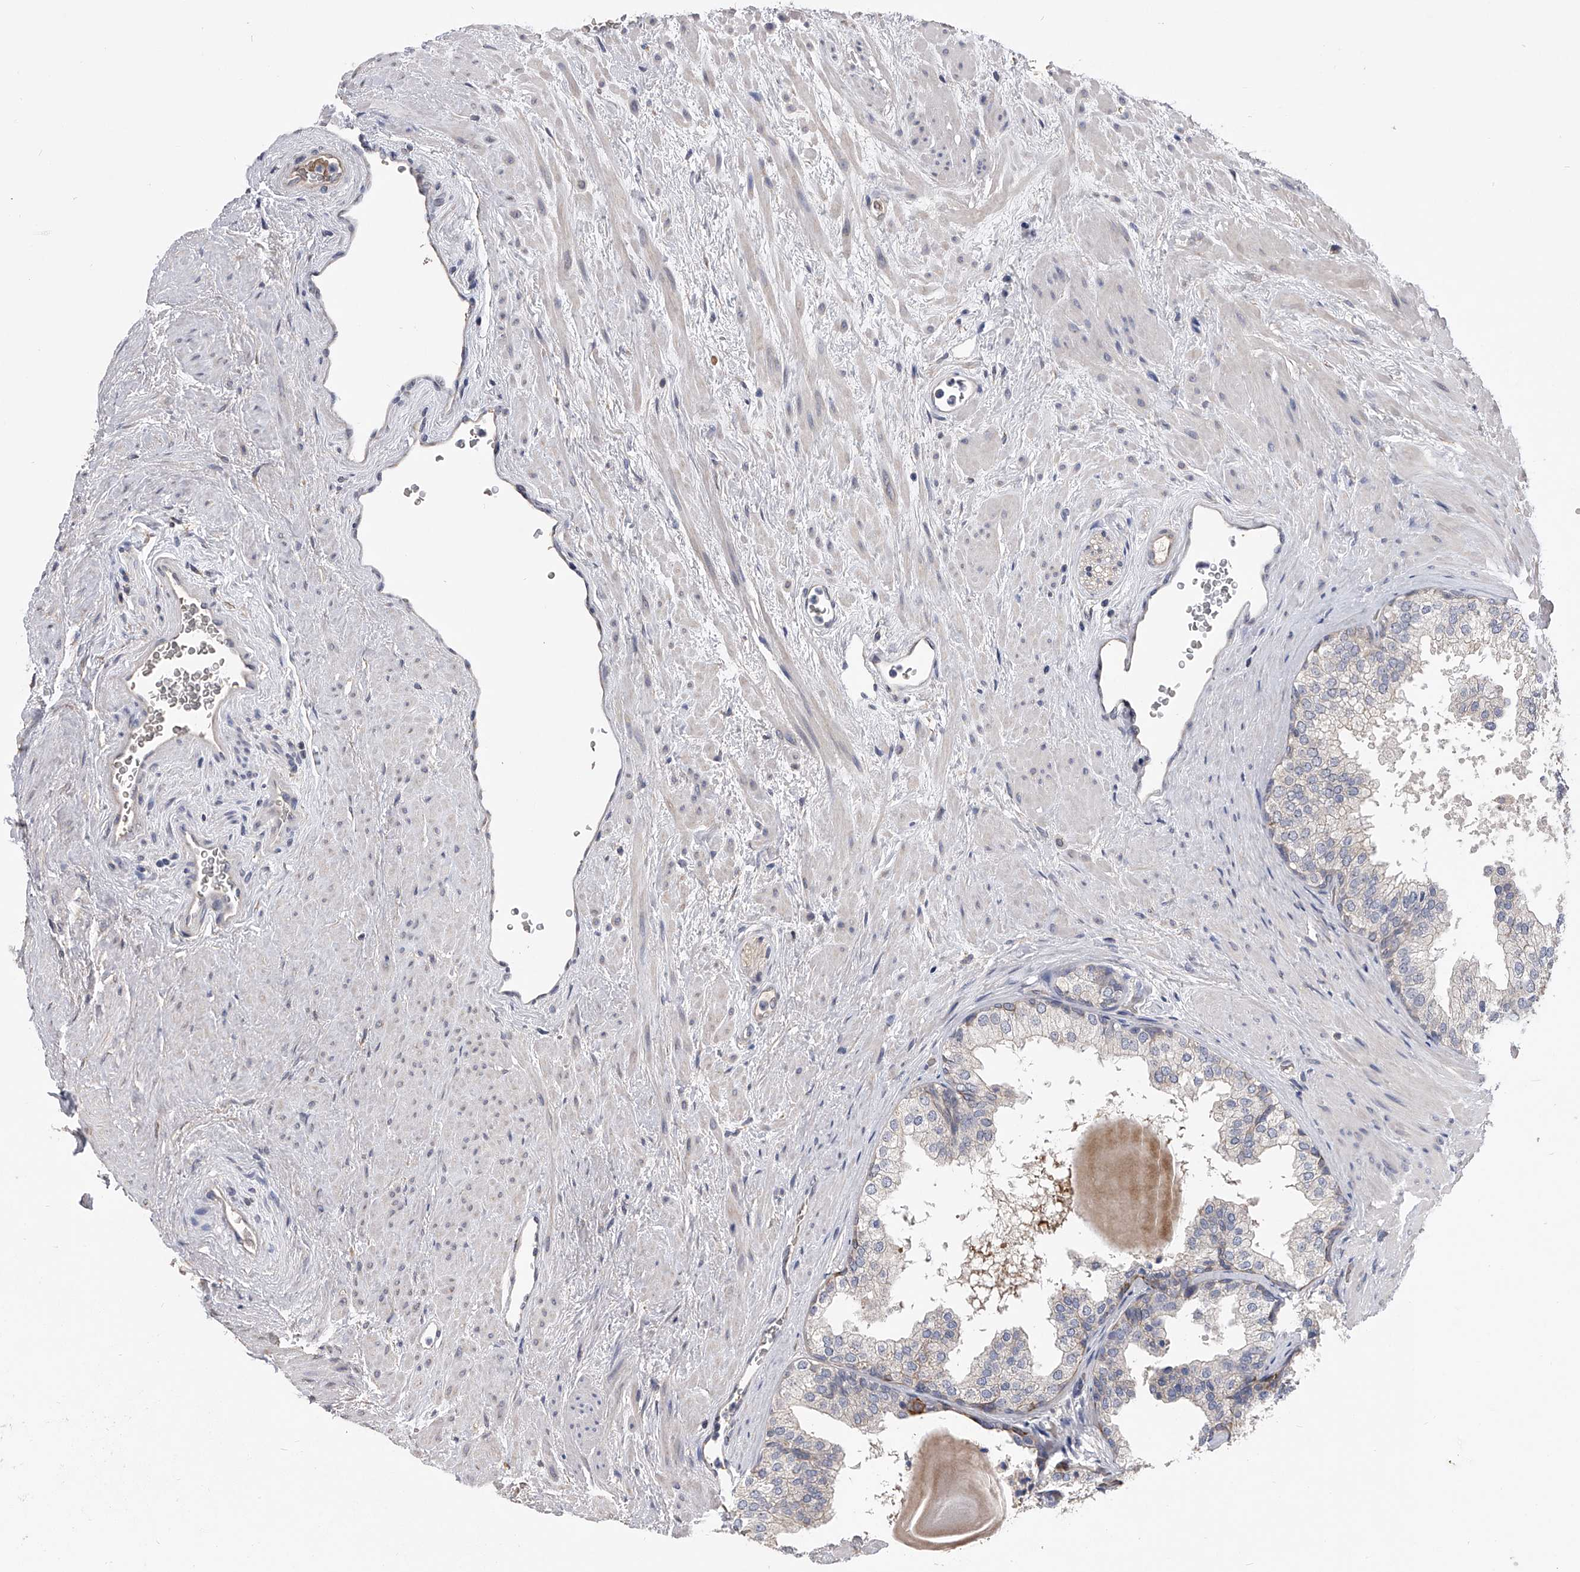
{"staining": {"intensity": "negative", "quantity": "none", "location": "none"}, "tissue": "prostate", "cell_type": "Glandular cells", "image_type": "normal", "snomed": [{"axis": "morphology", "description": "Normal tissue, NOS"}, {"axis": "topography", "description": "Prostate"}], "caption": "High power microscopy histopathology image of an immunohistochemistry (IHC) histopathology image of normal prostate, revealing no significant staining in glandular cells. The staining was performed using DAB to visualize the protein expression in brown, while the nuclei were stained in blue with hematoxylin (Magnification: 20x).", "gene": "MDN1", "patient": {"sex": "male", "age": 48}}